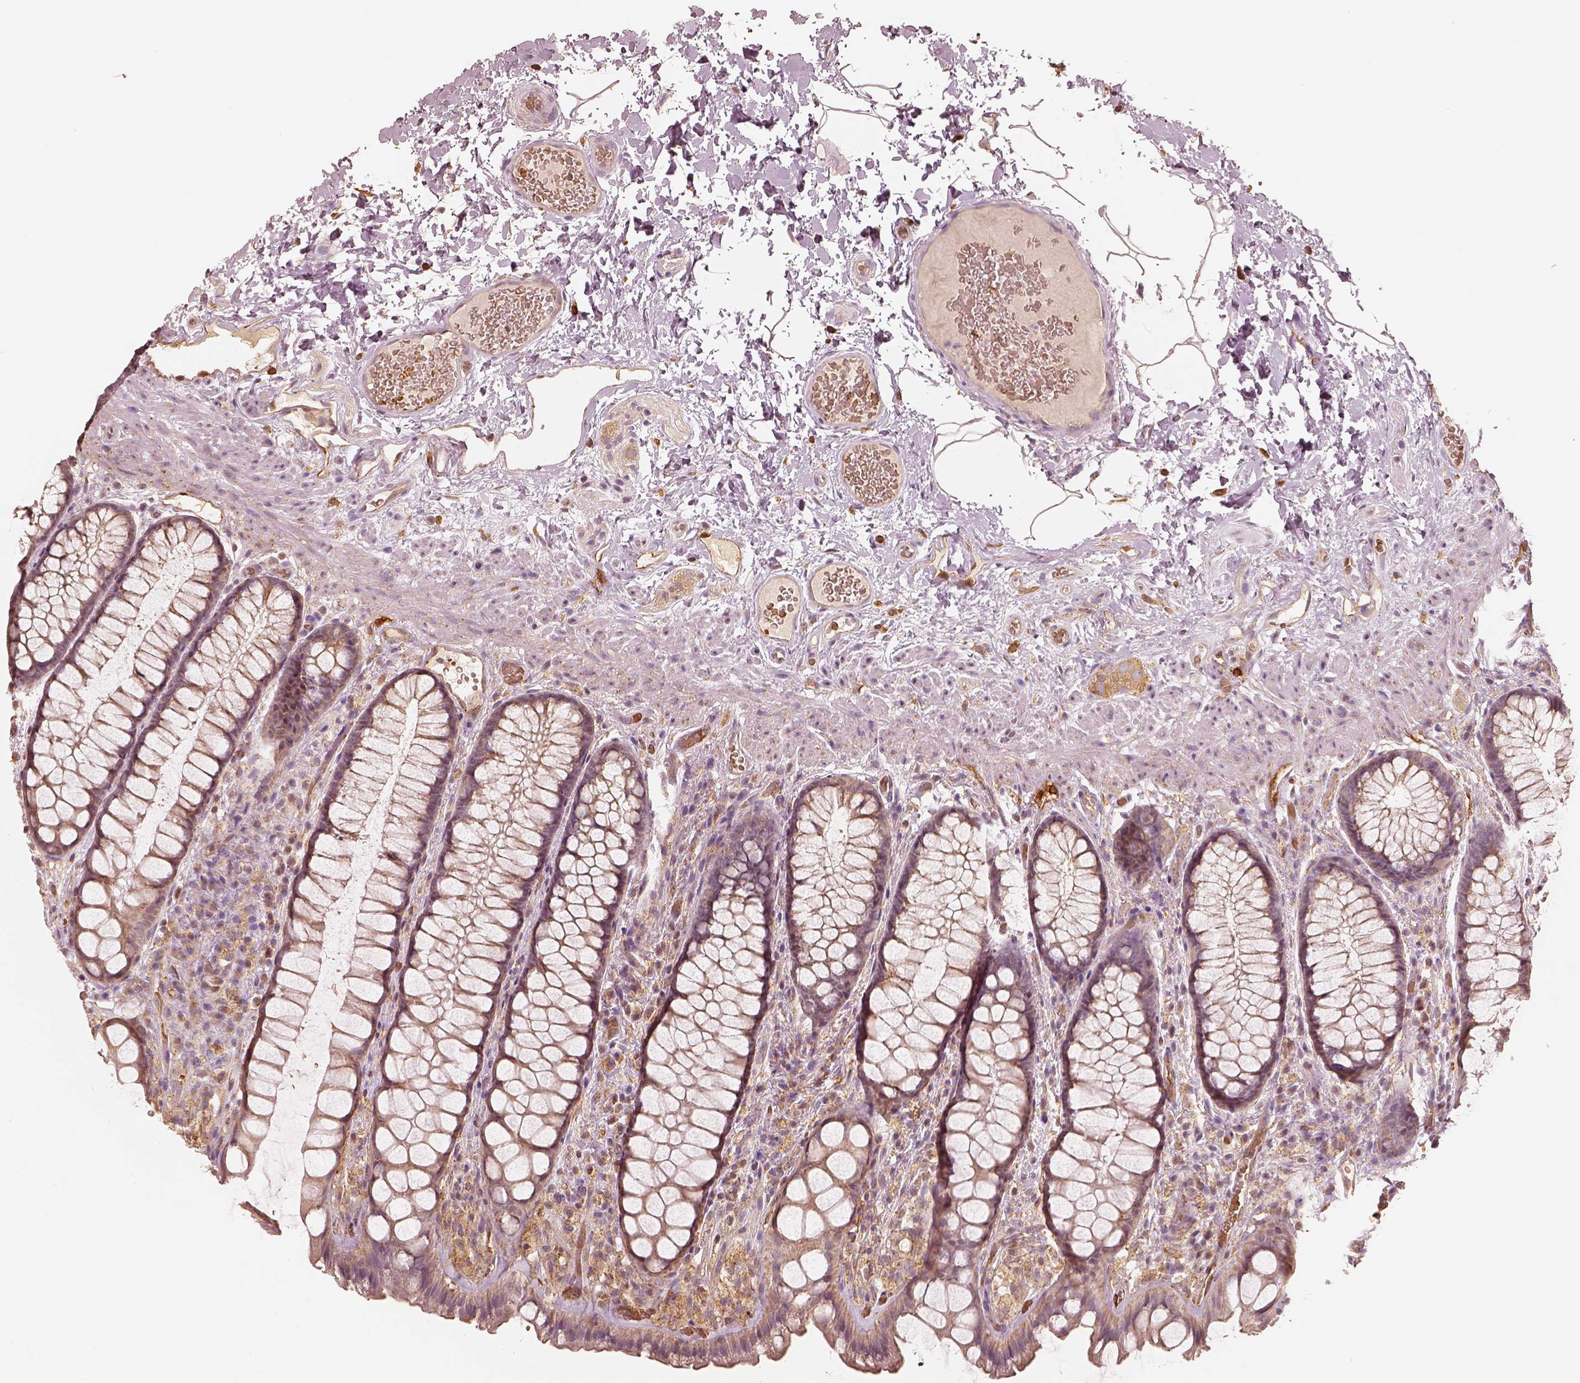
{"staining": {"intensity": "weak", "quantity": ">75%", "location": "cytoplasmic/membranous"}, "tissue": "rectum", "cell_type": "Glandular cells", "image_type": "normal", "snomed": [{"axis": "morphology", "description": "Normal tissue, NOS"}, {"axis": "topography", "description": "Rectum"}], "caption": "A brown stain labels weak cytoplasmic/membranous expression of a protein in glandular cells of benign rectum.", "gene": "FSCN1", "patient": {"sex": "female", "age": 62}}